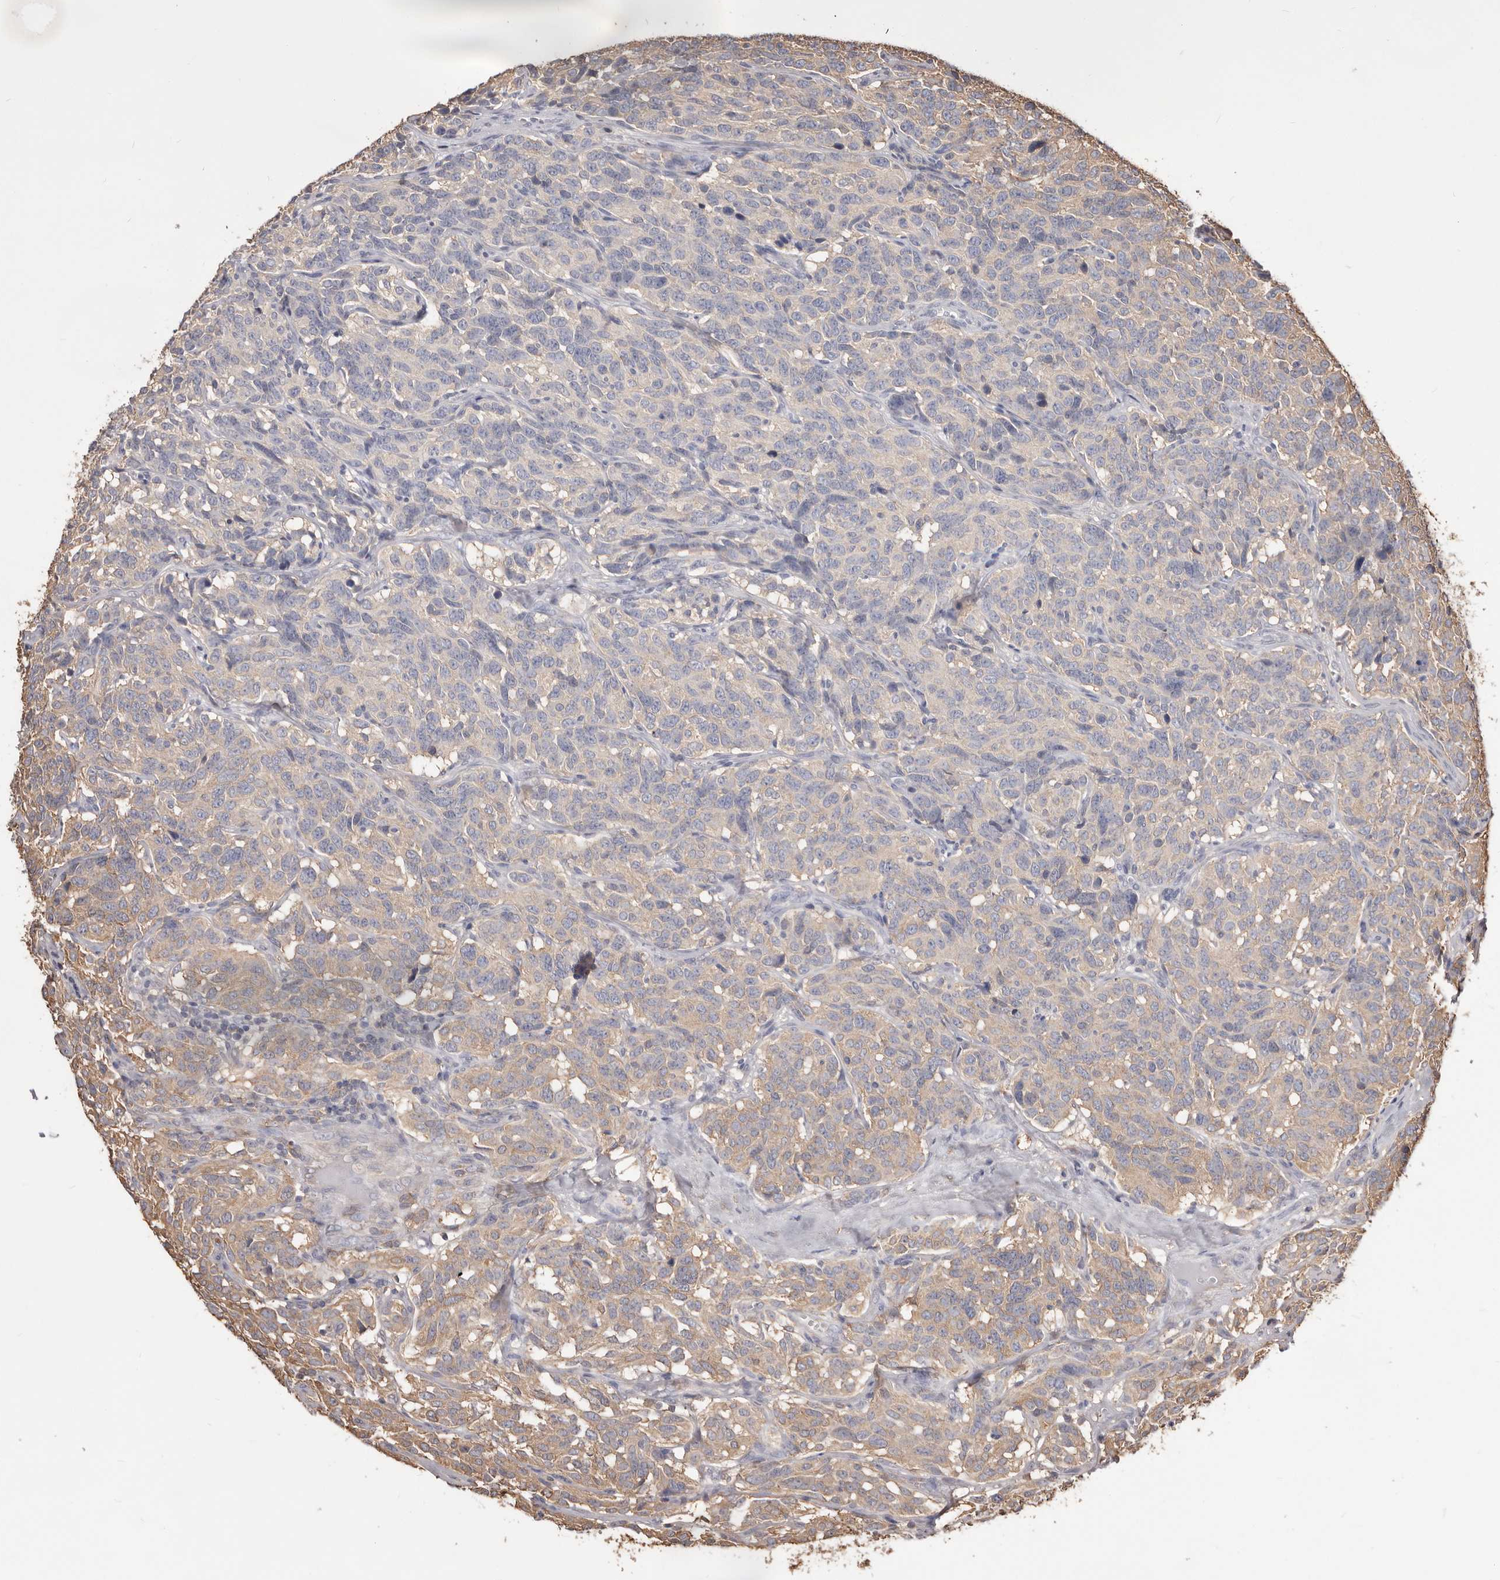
{"staining": {"intensity": "weak", "quantity": "<25%", "location": "cytoplasmic/membranous"}, "tissue": "carcinoid", "cell_type": "Tumor cells", "image_type": "cancer", "snomed": [{"axis": "morphology", "description": "Carcinoid, malignant, NOS"}, {"axis": "topography", "description": "Lung"}], "caption": "Tumor cells are negative for brown protein staining in carcinoid.", "gene": "PKM", "patient": {"sex": "female", "age": 46}}